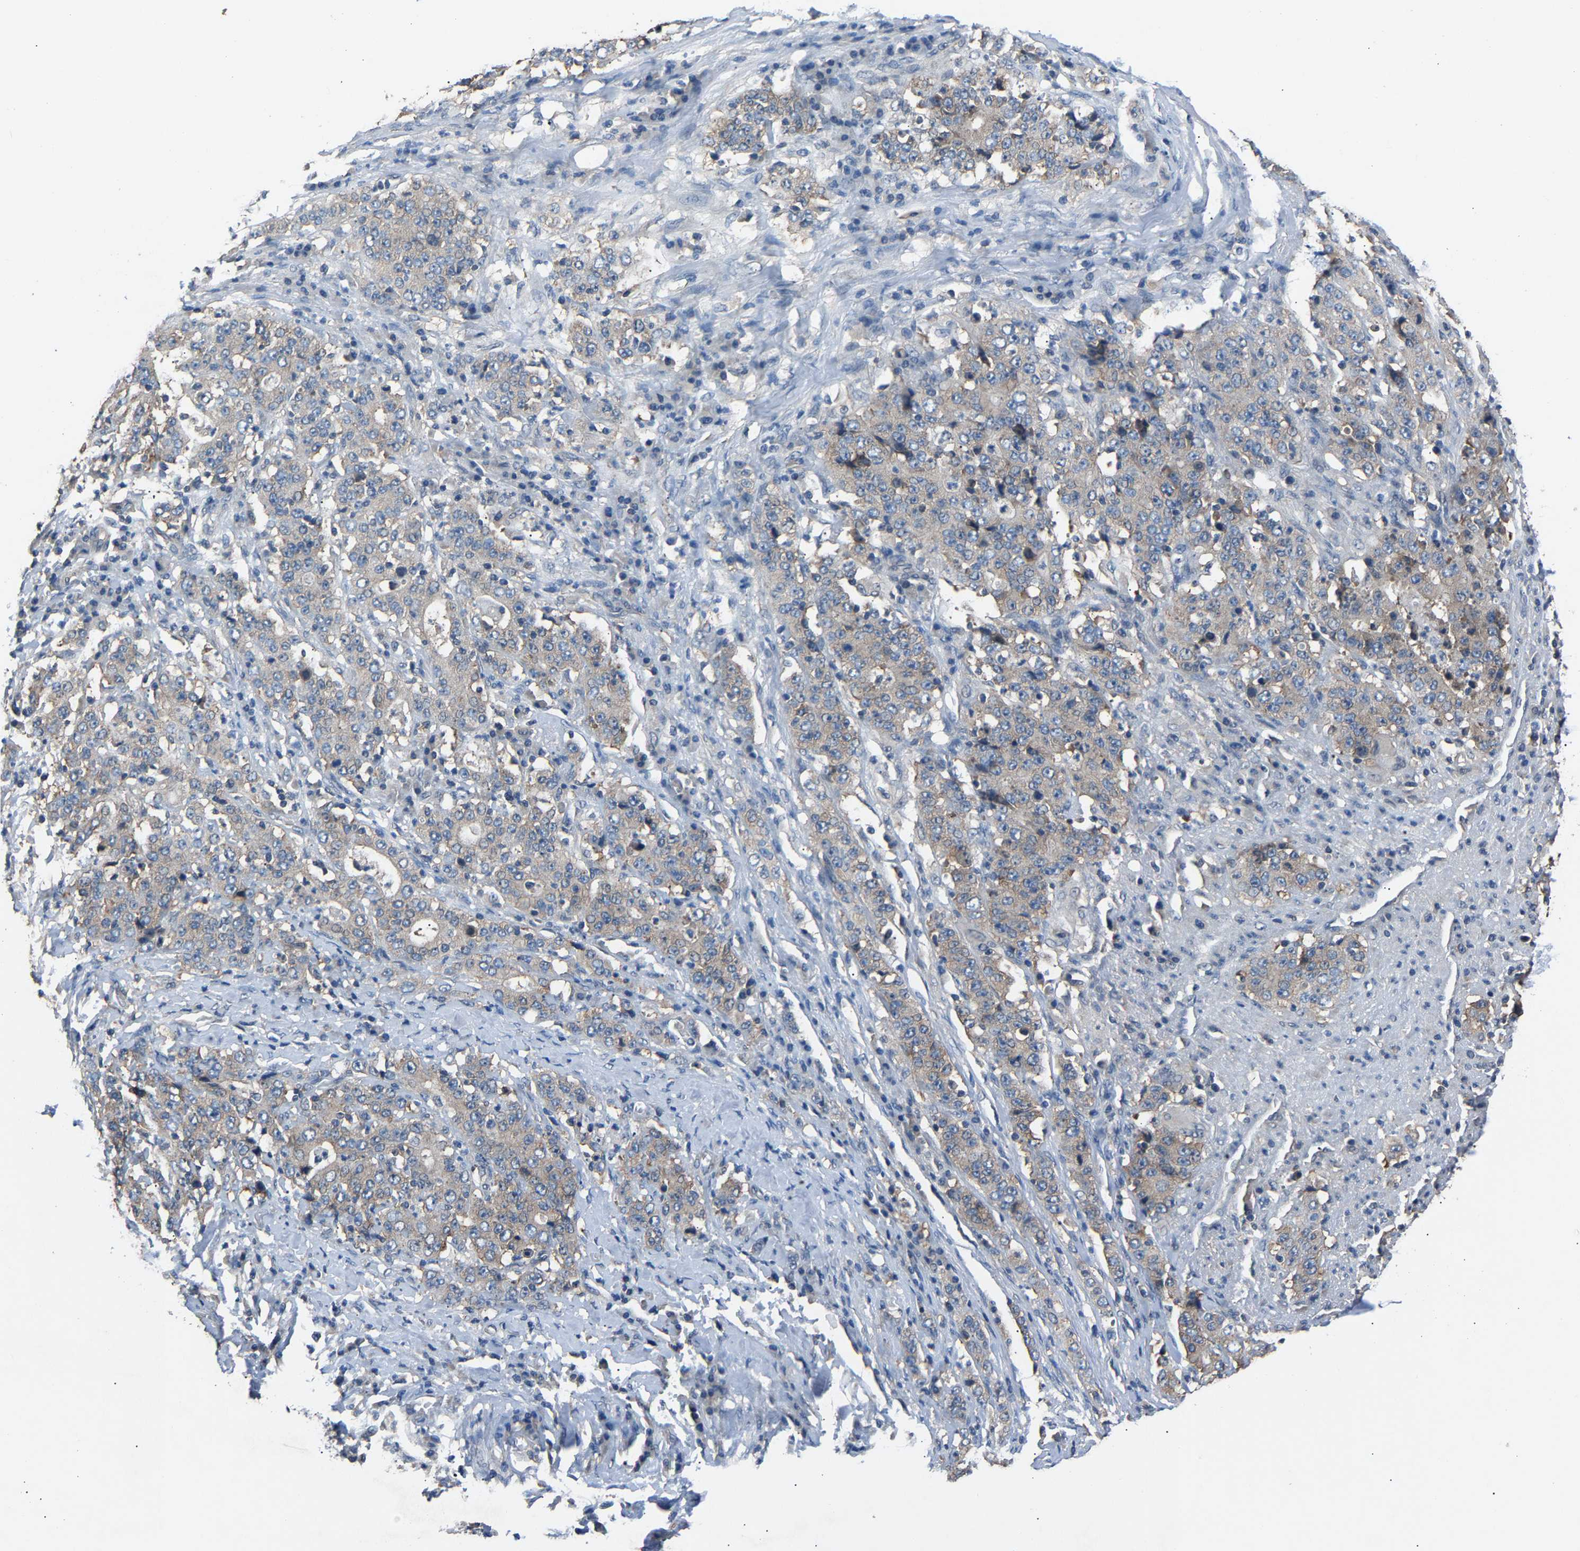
{"staining": {"intensity": "weak", "quantity": "25%-75%", "location": "cytoplasmic/membranous"}, "tissue": "stomach cancer", "cell_type": "Tumor cells", "image_type": "cancer", "snomed": [{"axis": "morphology", "description": "Normal tissue, NOS"}, {"axis": "morphology", "description": "Adenocarcinoma, NOS"}, {"axis": "topography", "description": "Stomach, upper"}, {"axis": "topography", "description": "Stomach"}], "caption": "DAB (3,3'-diaminobenzidine) immunohistochemical staining of human stomach cancer demonstrates weak cytoplasmic/membranous protein expression in approximately 25%-75% of tumor cells.", "gene": "ABCC9", "patient": {"sex": "male", "age": 59}}